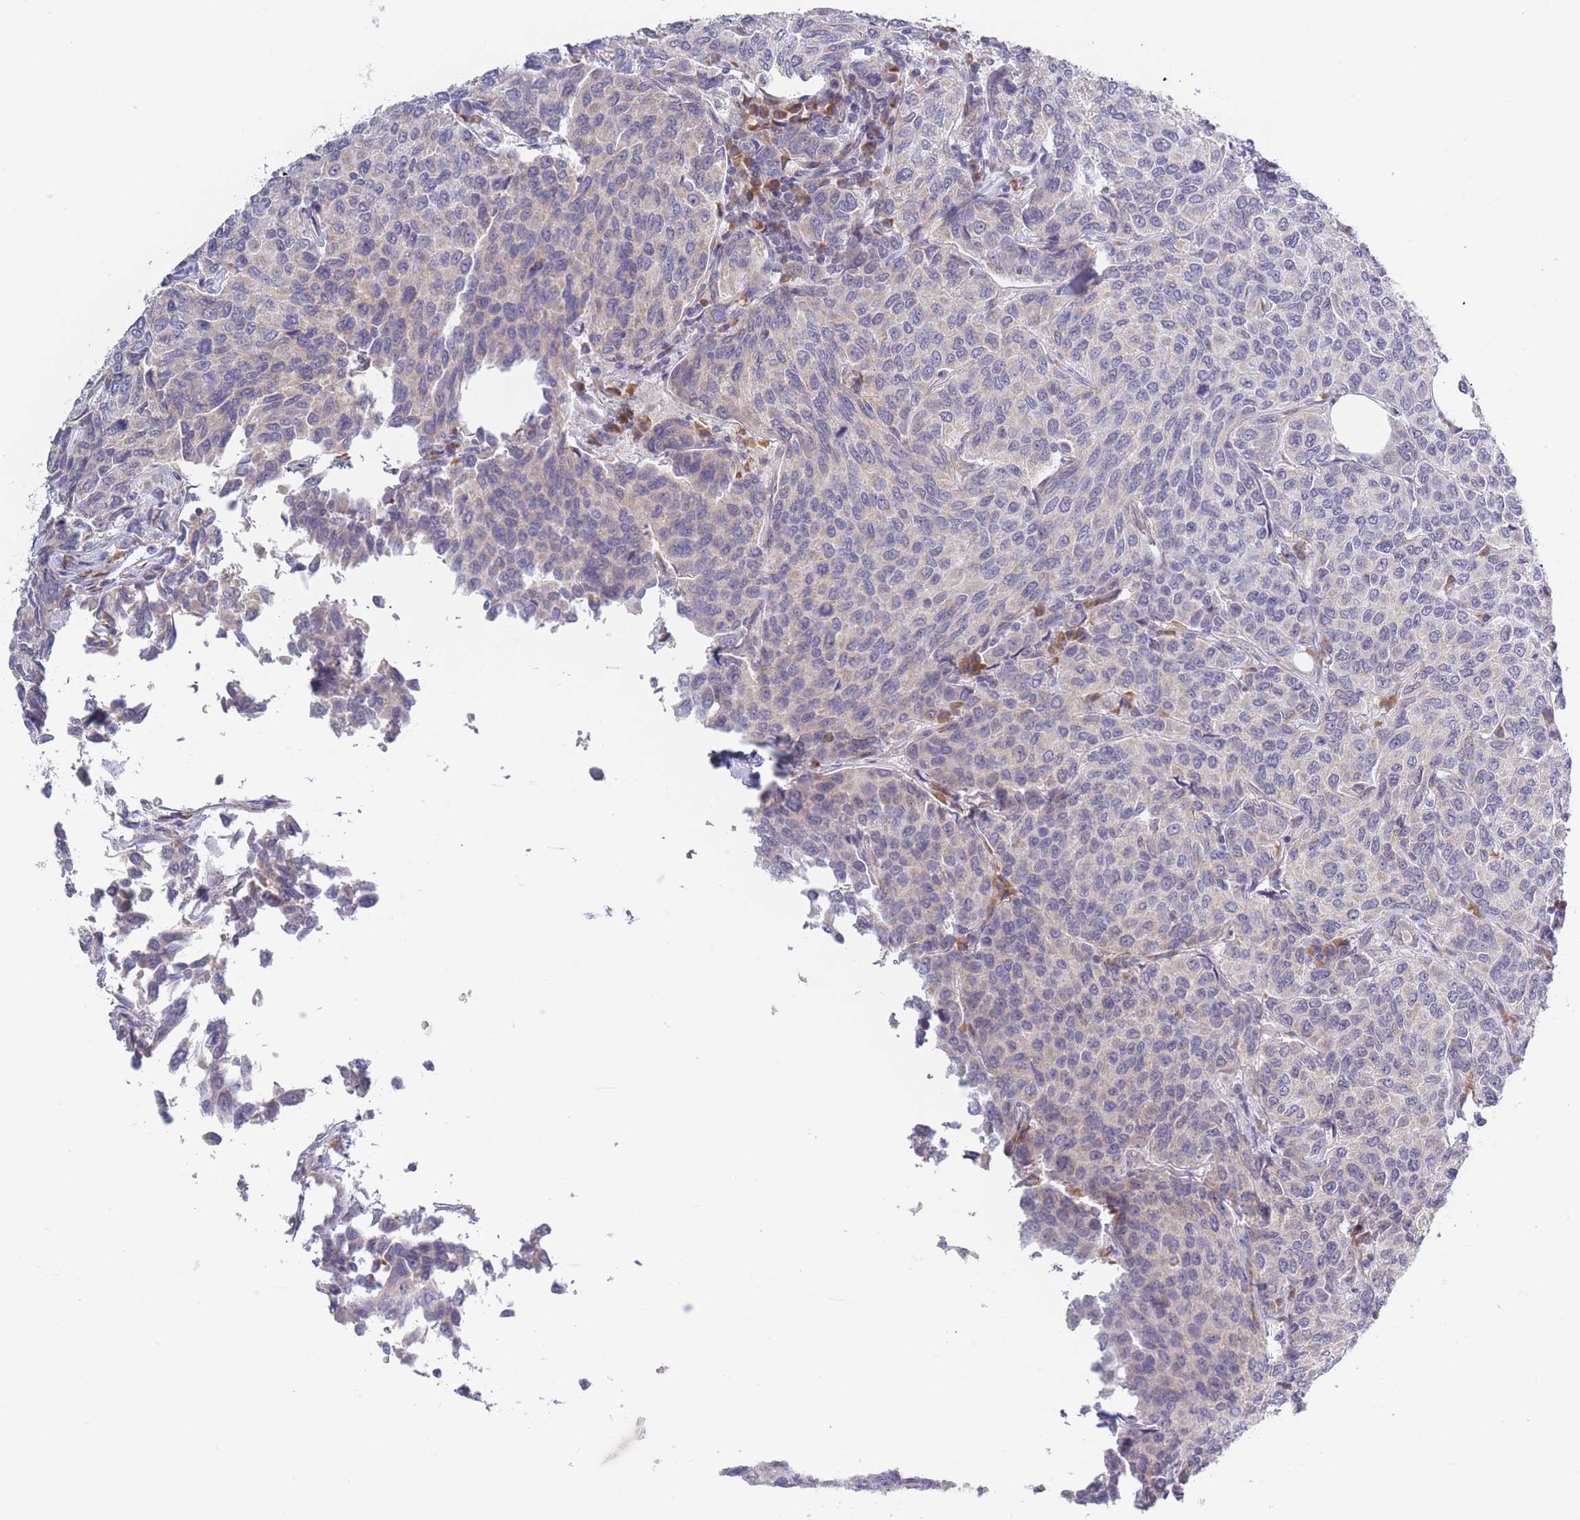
{"staining": {"intensity": "negative", "quantity": "none", "location": "none"}, "tissue": "breast cancer", "cell_type": "Tumor cells", "image_type": "cancer", "snomed": [{"axis": "morphology", "description": "Duct carcinoma"}, {"axis": "topography", "description": "Breast"}], "caption": "An immunohistochemistry photomicrograph of breast cancer is shown. There is no staining in tumor cells of breast cancer.", "gene": "FAM227B", "patient": {"sex": "female", "age": 55}}